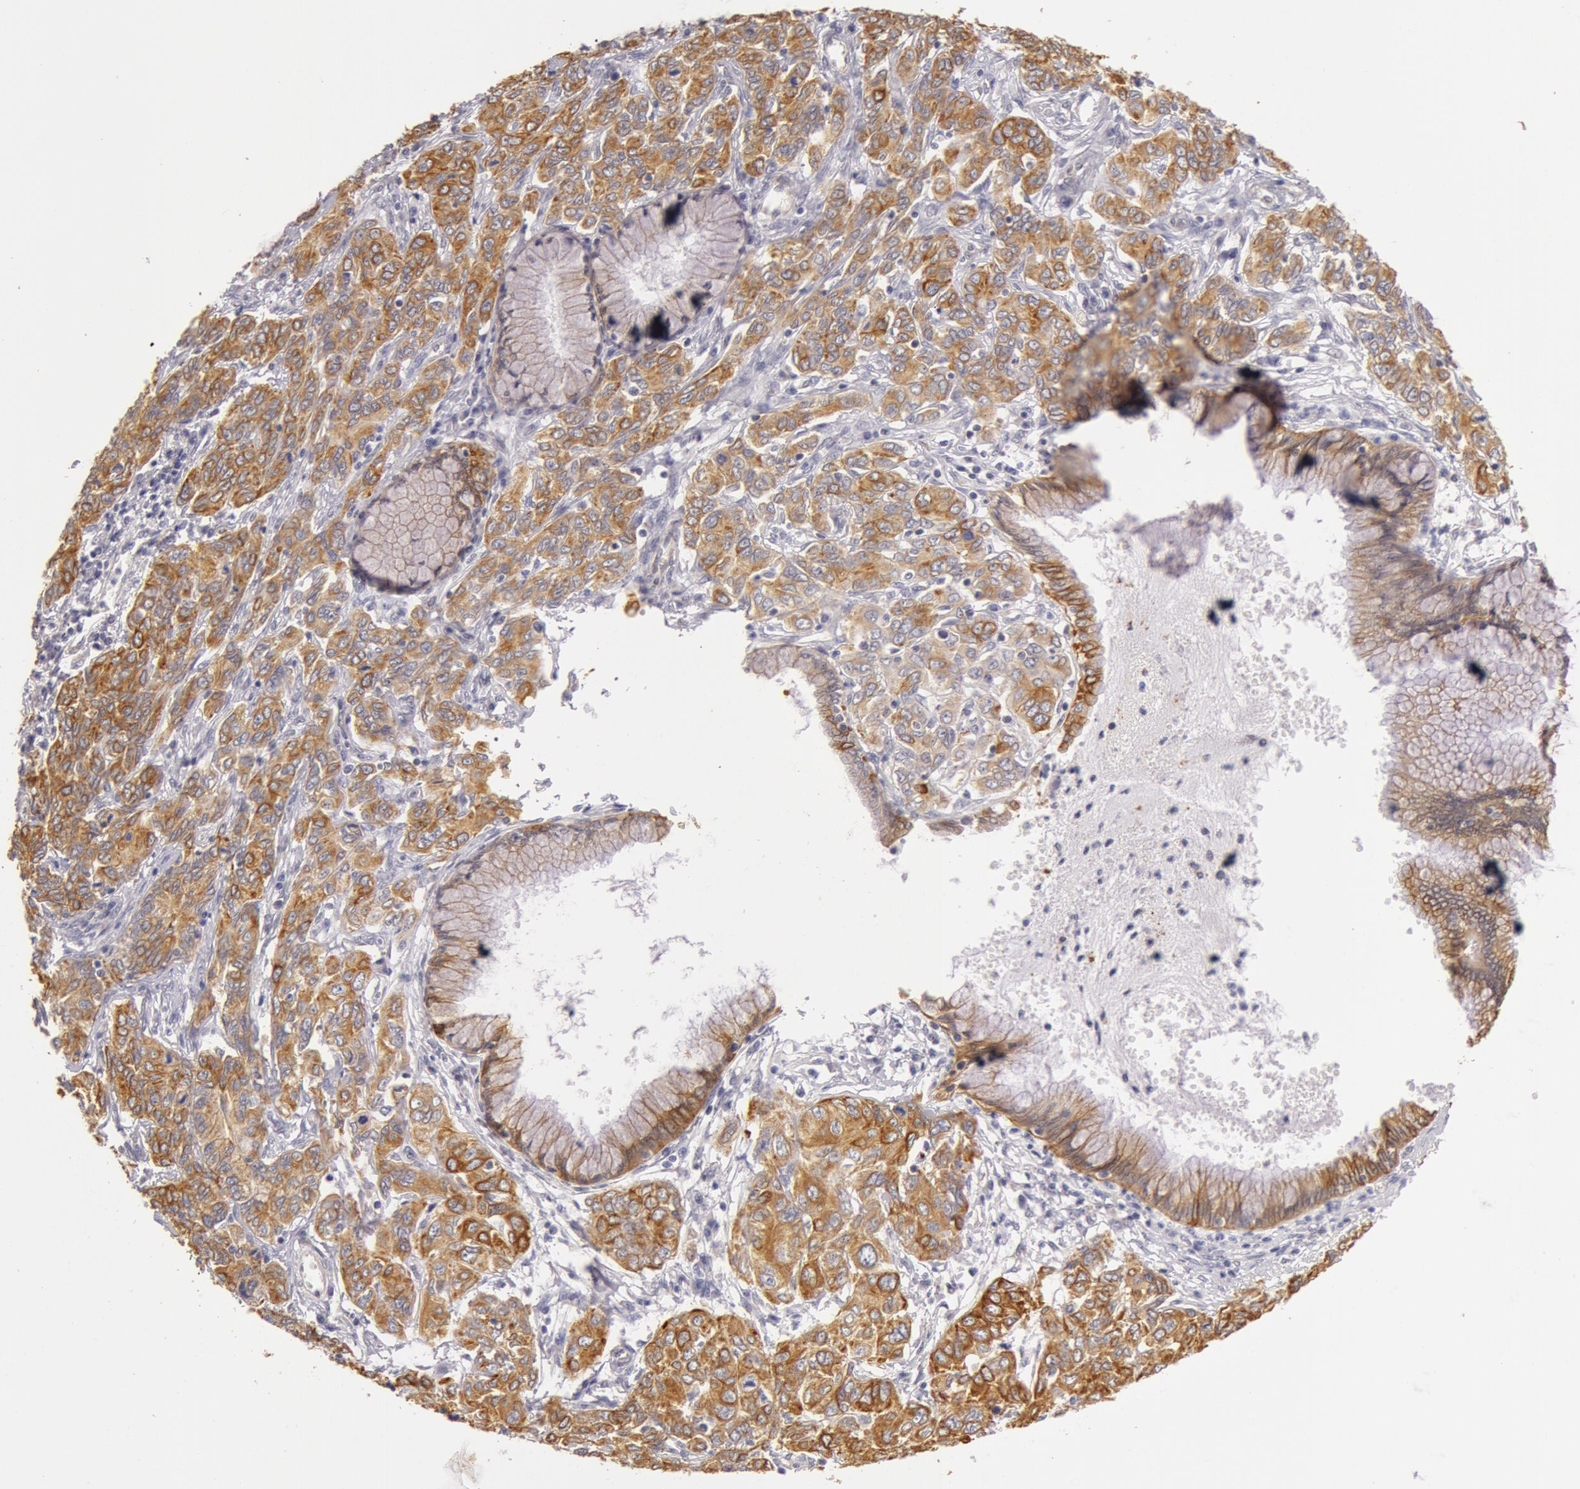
{"staining": {"intensity": "moderate", "quantity": ">75%", "location": "cytoplasmic/membranous"}, "tissue": "cervical cancer", "cell_type": "Tumor cells", "image_type": "cancer", "snomed": [{"axis": "morphology", "description": "Squamous cell carcinoma, NOS"}, {"axis": "topography", "description": "Cervix"}], "caption": "Cervical cancer (squamous cell carcinoma) stained for a protein (brown) shows moderate cytoplasmic/membranous positive expression in approximately >75% of tumor cells.", "gene": "KRT18", "patient": {"sex": "female", "age": 38}}